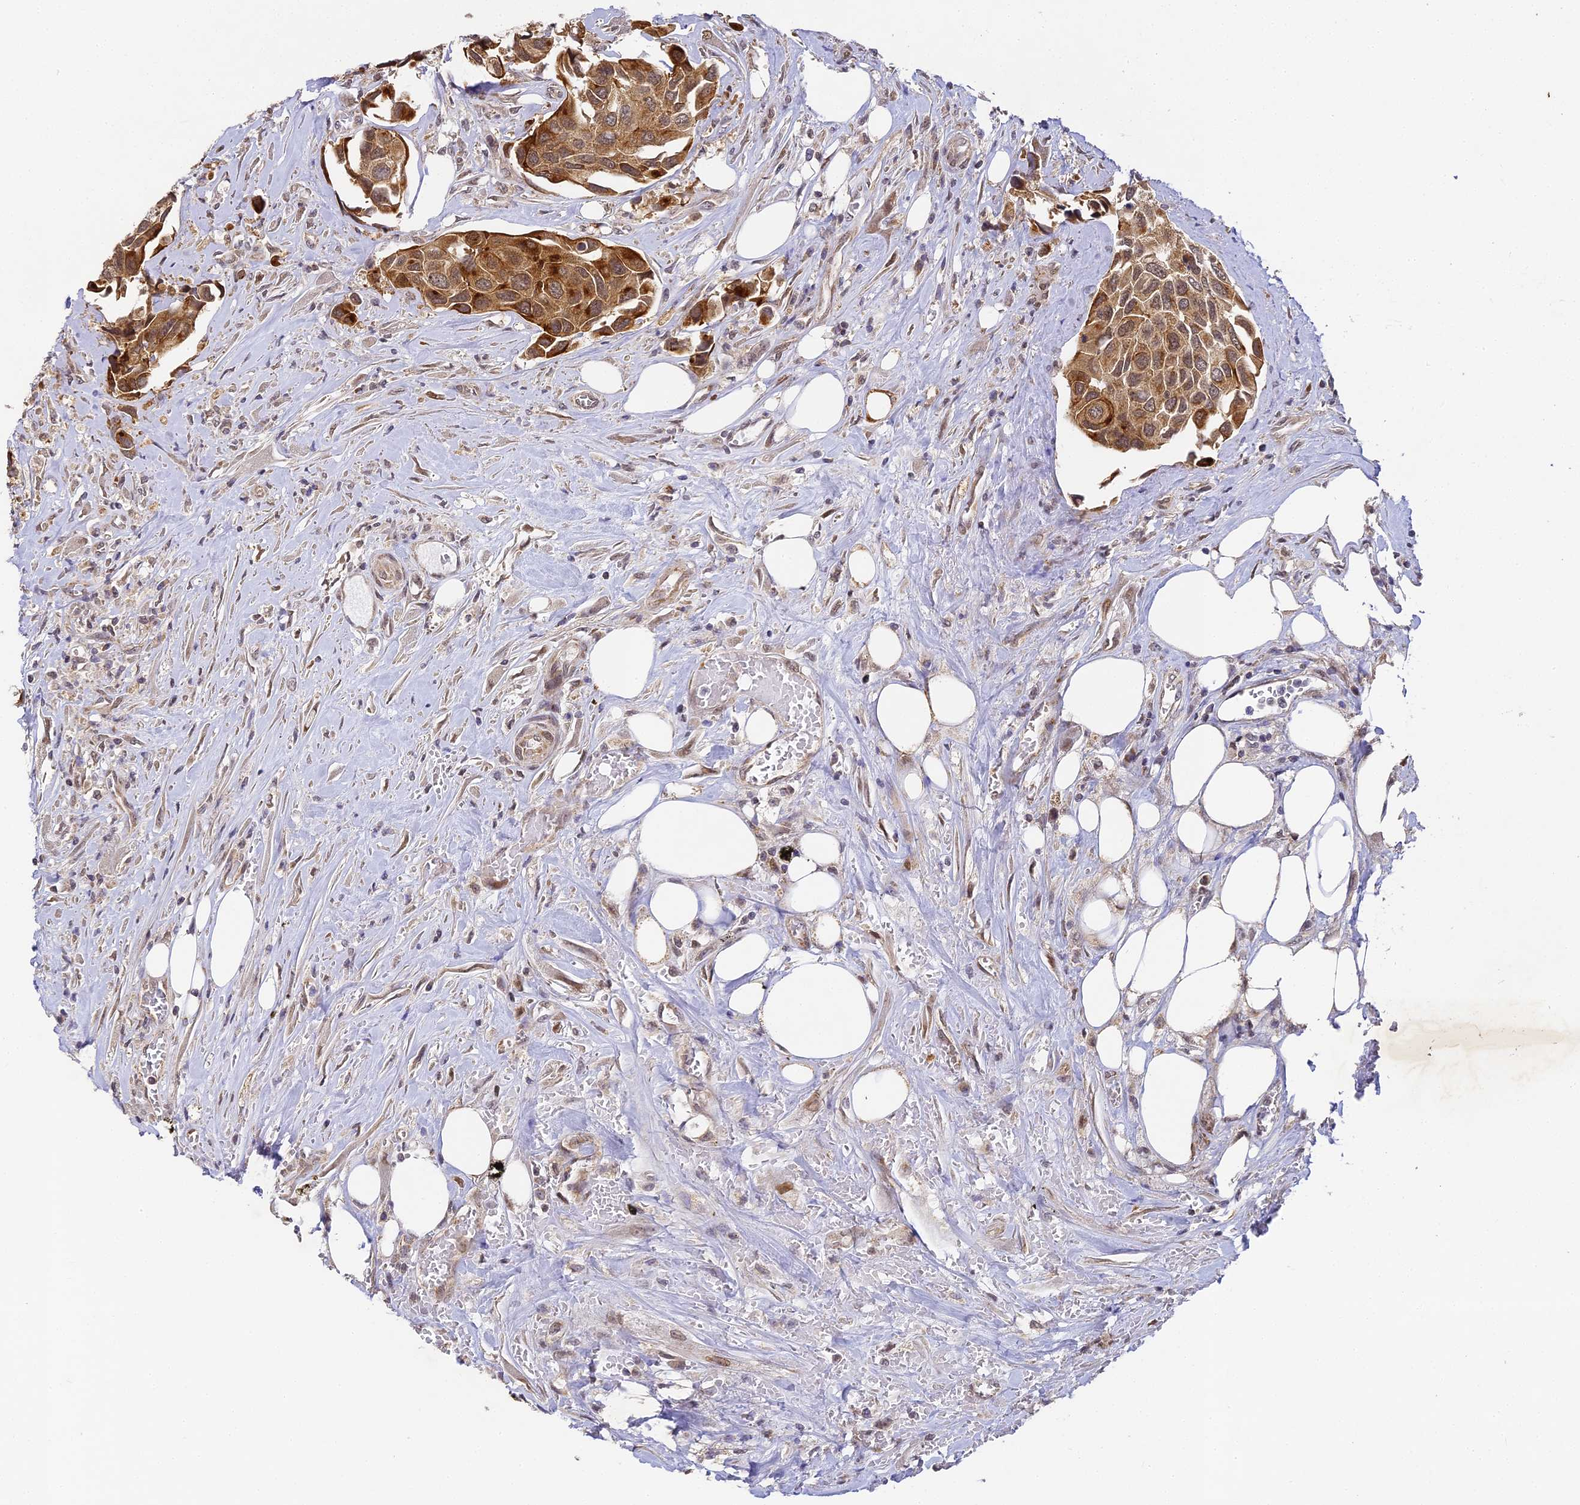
{"staining": {"intensity": "moderate", "quantity": ">75%", "location": "cytoplasmic/membranous"}, "tissue": "urothelial cancer", "cell_type": "Tumor cells", "image_type": "cancer", "snomed": [{"axis": "morphology", "description": "Urothelial carcinoma, High grade"}, {"axis": "topography", "description": "Urinary bladder"}], "caption": "Immunohistochemical staining of human high-grade urothelial carcinoma demonstrates medium levels of moderate cytoplasmic/membranous expression in about >75% of tumor cells. (Stains: DAB in brown, nuclei in blue, Microscopy: brightfield microscopy at high magnification).", "gene": "DNAAF10", "patient": {"sex": "male", "age": 74}}